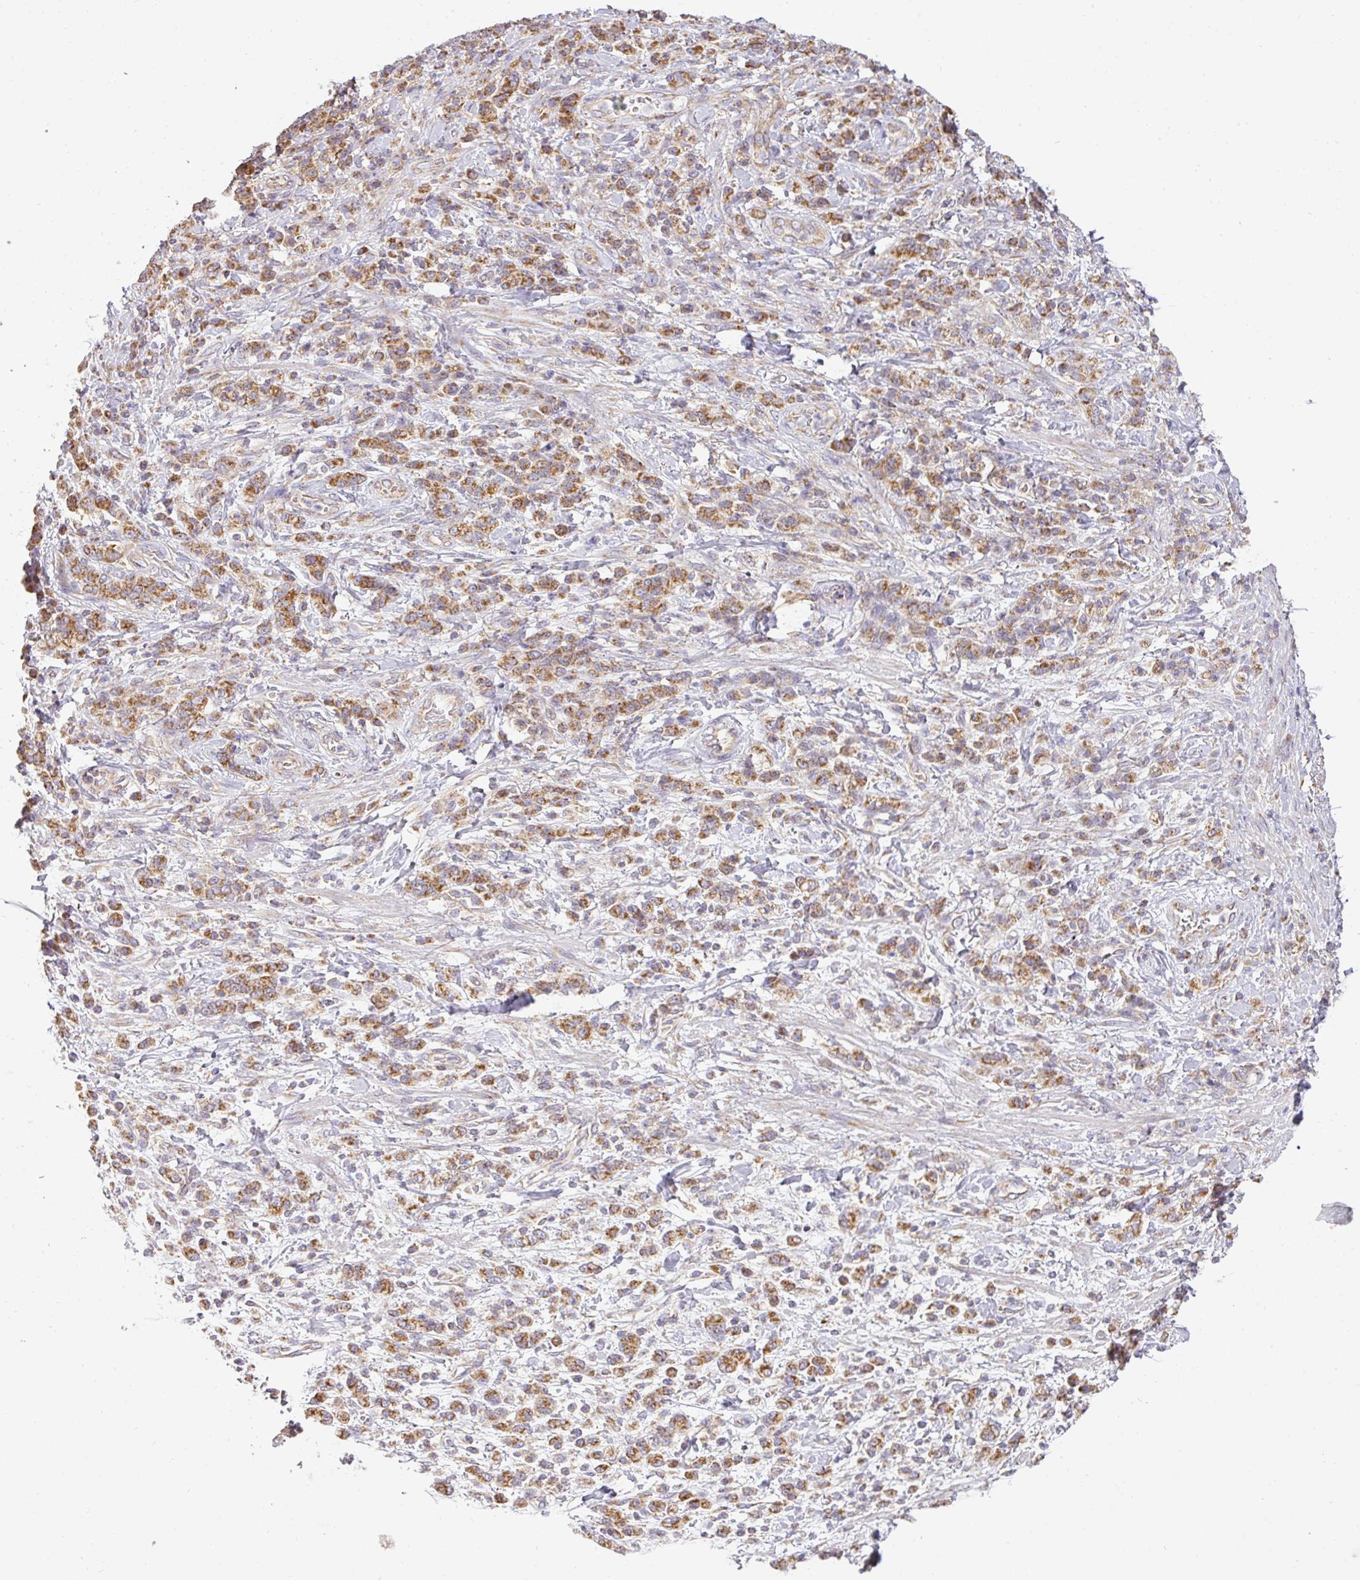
{"staining": {"intensity": "moderate", "quantity": ">75%", "location": "cytoplasmic/membranous"}, "tissue": "stomach cancer", "cell_type": "Tumor cells", "image_type": "cancer", "snomed": [{"axis": "morphology", "description": "Adenocarcinoma, NOS"}, {"axis": "topography", "description": "Stomach"}], "caption": "Brown immunohistochemical staining in adenocarcinoma (stomach) reveals moderate cytoplasmic/membranous staining in approximately >75% of tumor cells. The staining was performed using DAB (3,3'-diaminobenzidine) to visualize the protein expression in brown, while the nuclei were stained in blue with hematoxylin (Magnification: 20x).", "gene": "ZNF211", "patient": {"sex": "male", "age": 77}}